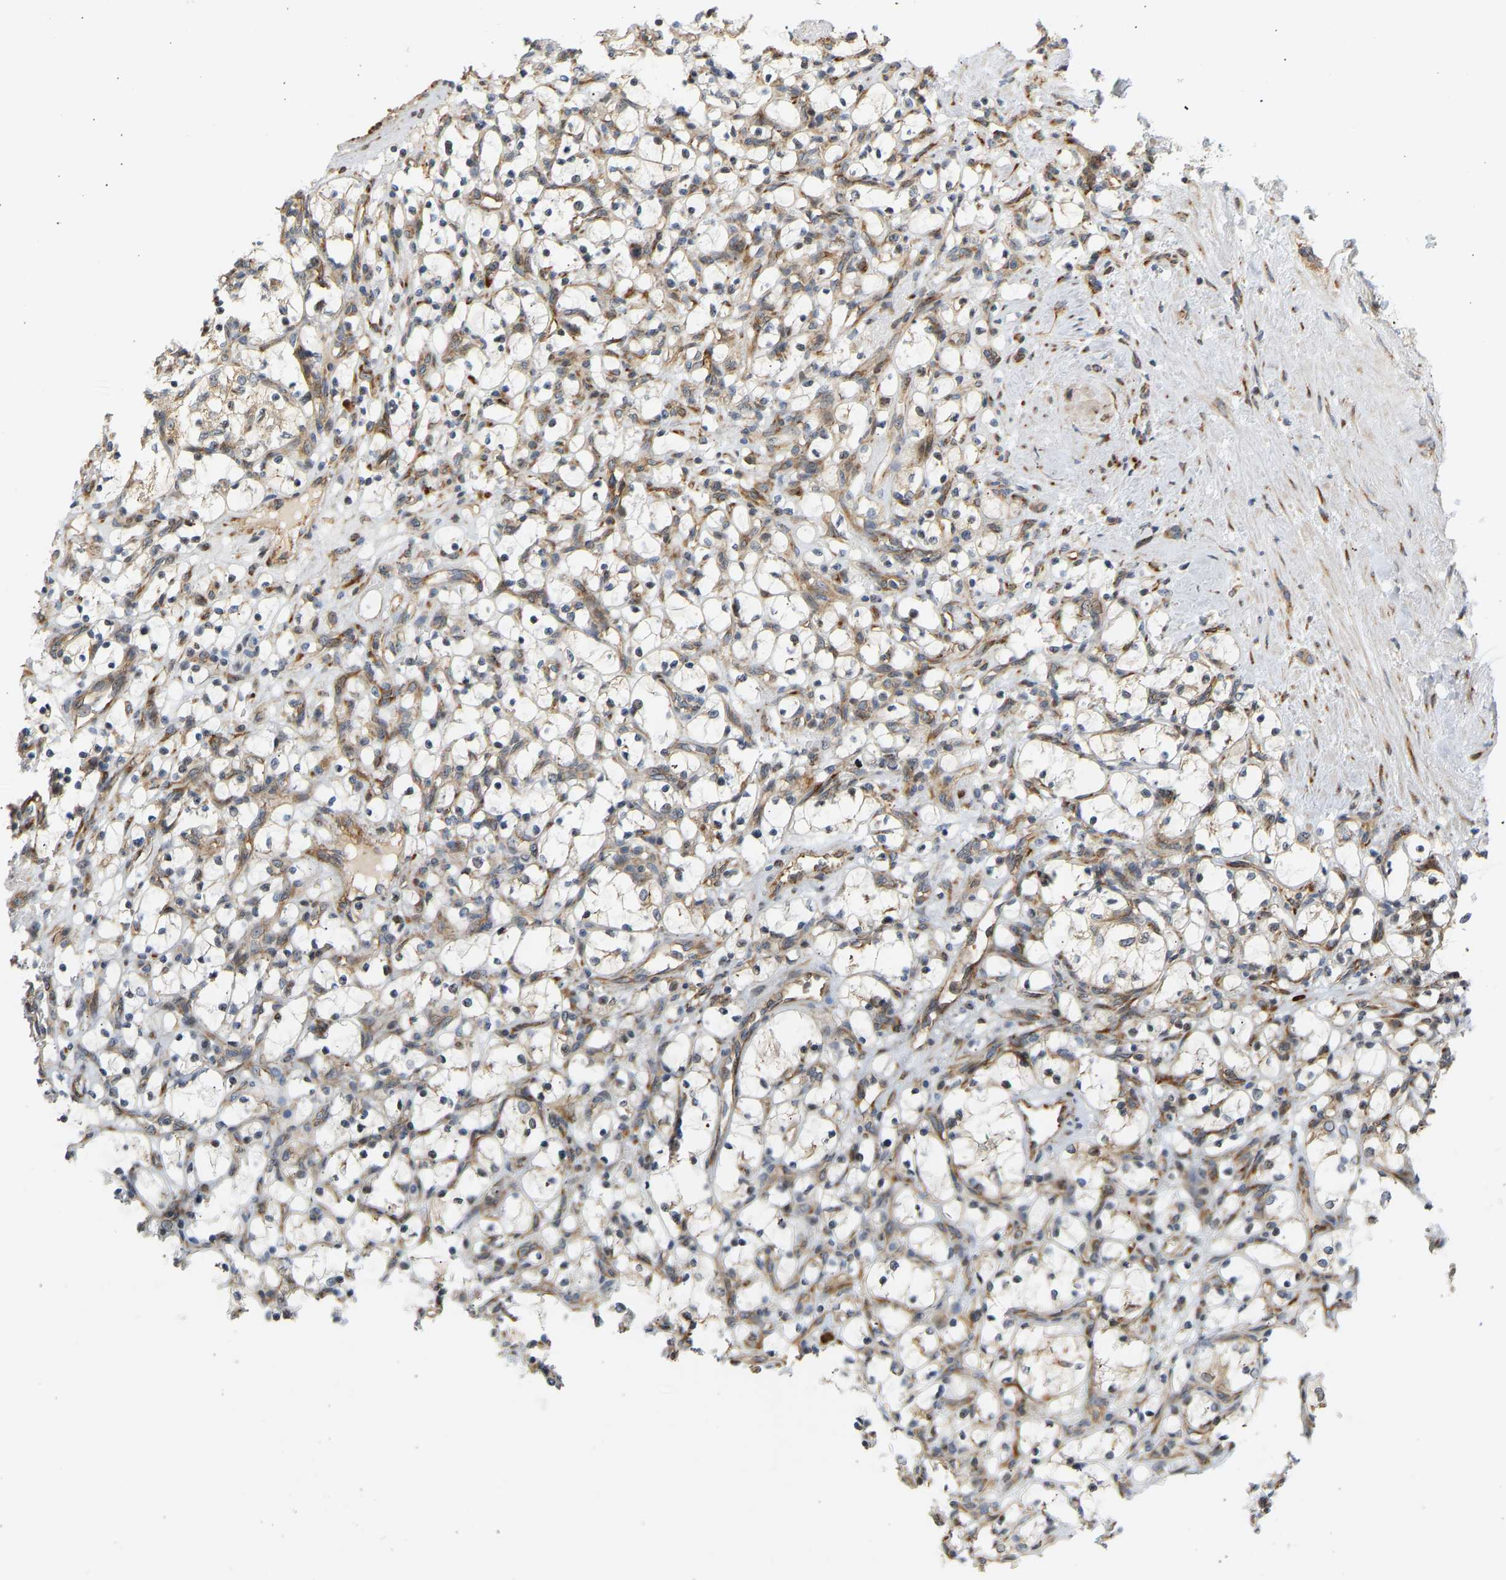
{"staining": {"intensity": "negative", "quantity": "none", "location": "none"}, "tissue": "renal cancer", "cell_type": "Tumor cells", "image_type": "cancer", "snomed": [{"axis": "morphology", "description": "Adenocarcinoma, NOS"}, {"axis": "topography", "description": "Kidney"}], "caption": "Tumor cells show no significant positivity in renal cancer.", "gene": "RPS14", "patient": {"sex": "female", "age": 69}}